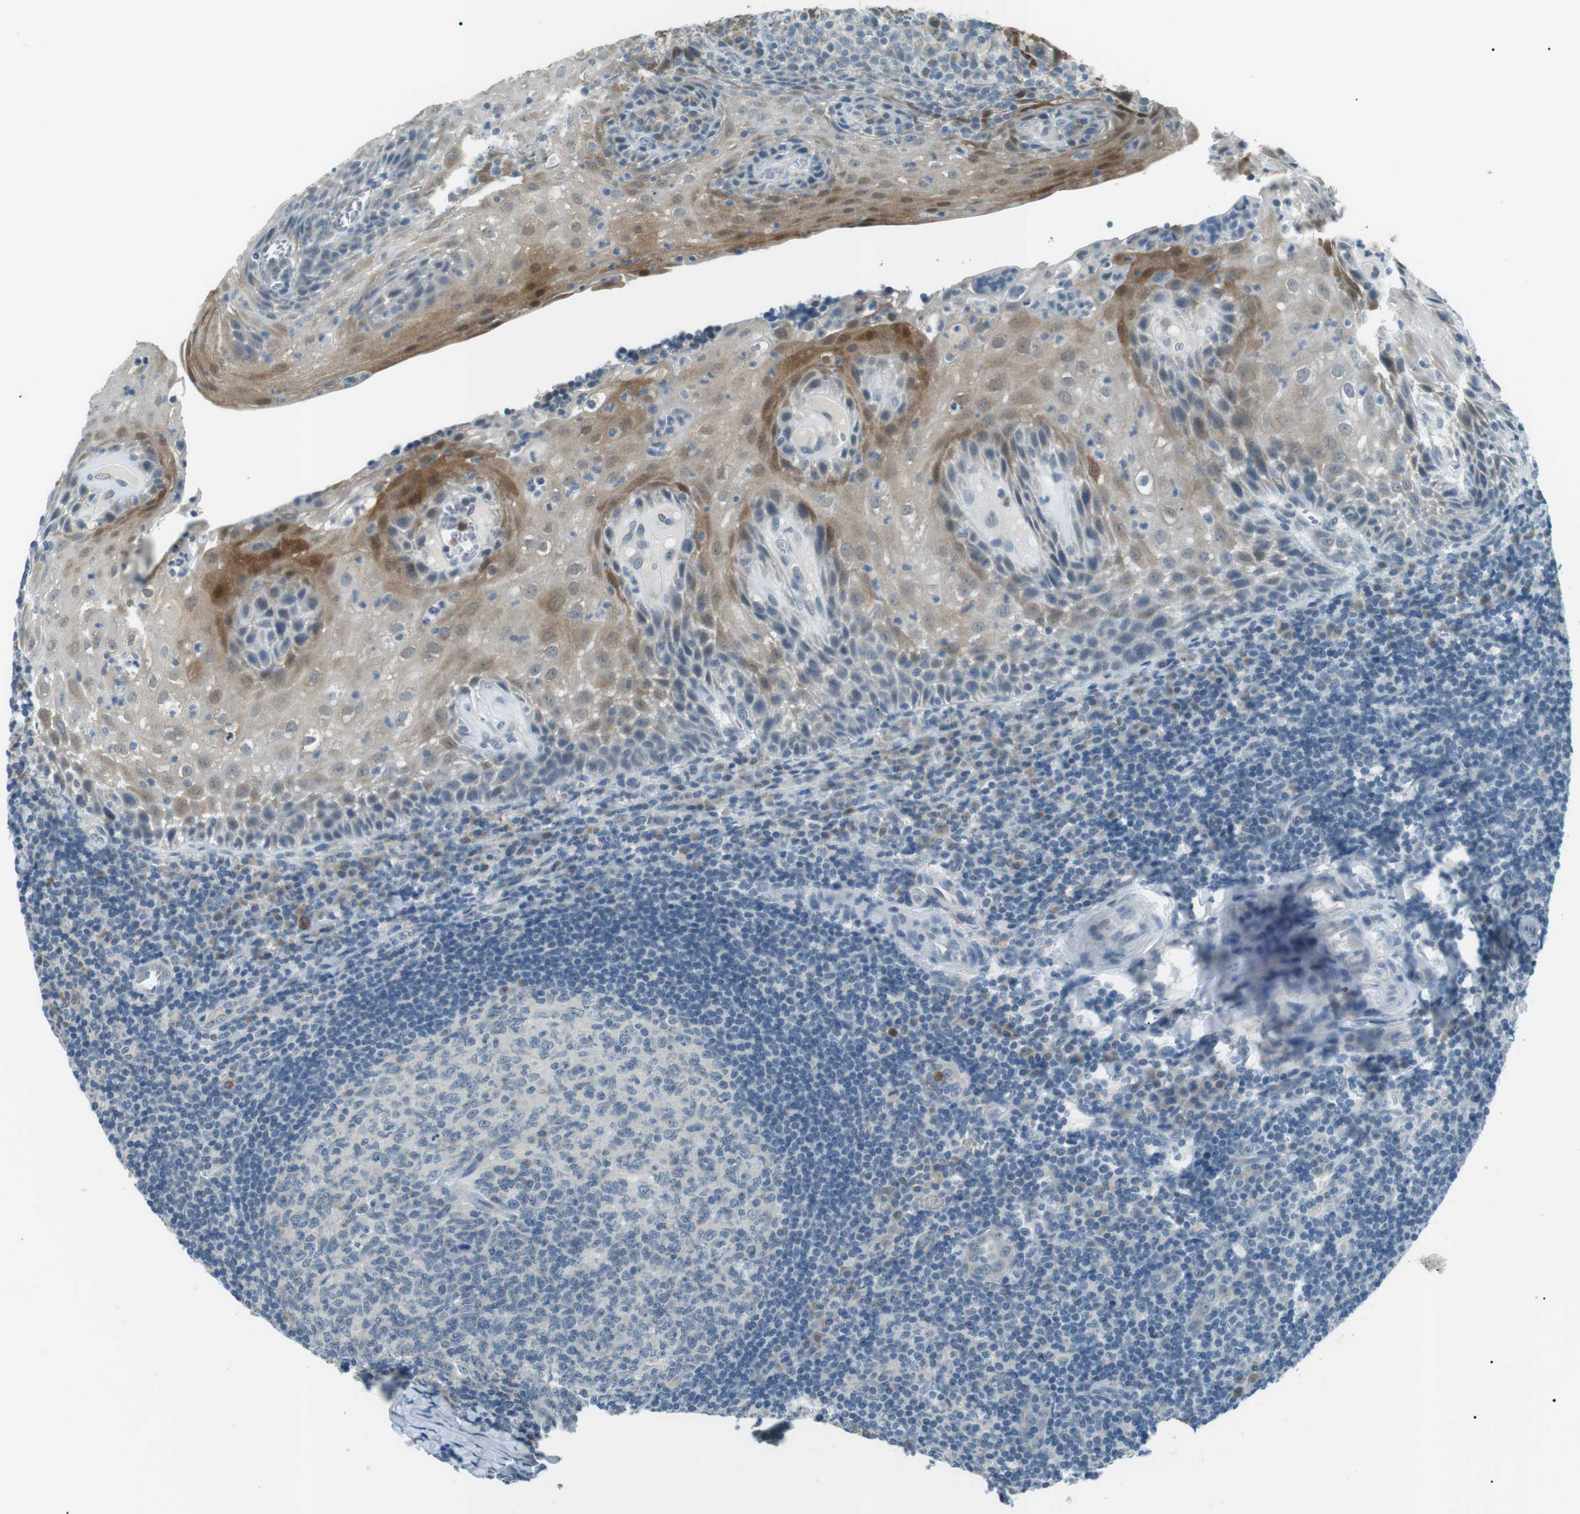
{"staining": {"intensity": "weak", "quantity": "<25%", "location": "cytoplasmic/membranous"}, "tissue": "tonsil", "cell_type": "Germinal center cells", "image_type": "normal", "snomed": [{"axis": "morphology", "description": "Normal tissue, NOS"}, {"axis": "topography", "description": "Tonsil"}], "caption": "DAB (3,3'-diaminobenzidine) immunohistochemical staining of benign human tonsil reveals no significant positivity in germinal center cells.", "gene": "ENSG00000289724", "patient": {"sex": "male", "age": 37}}